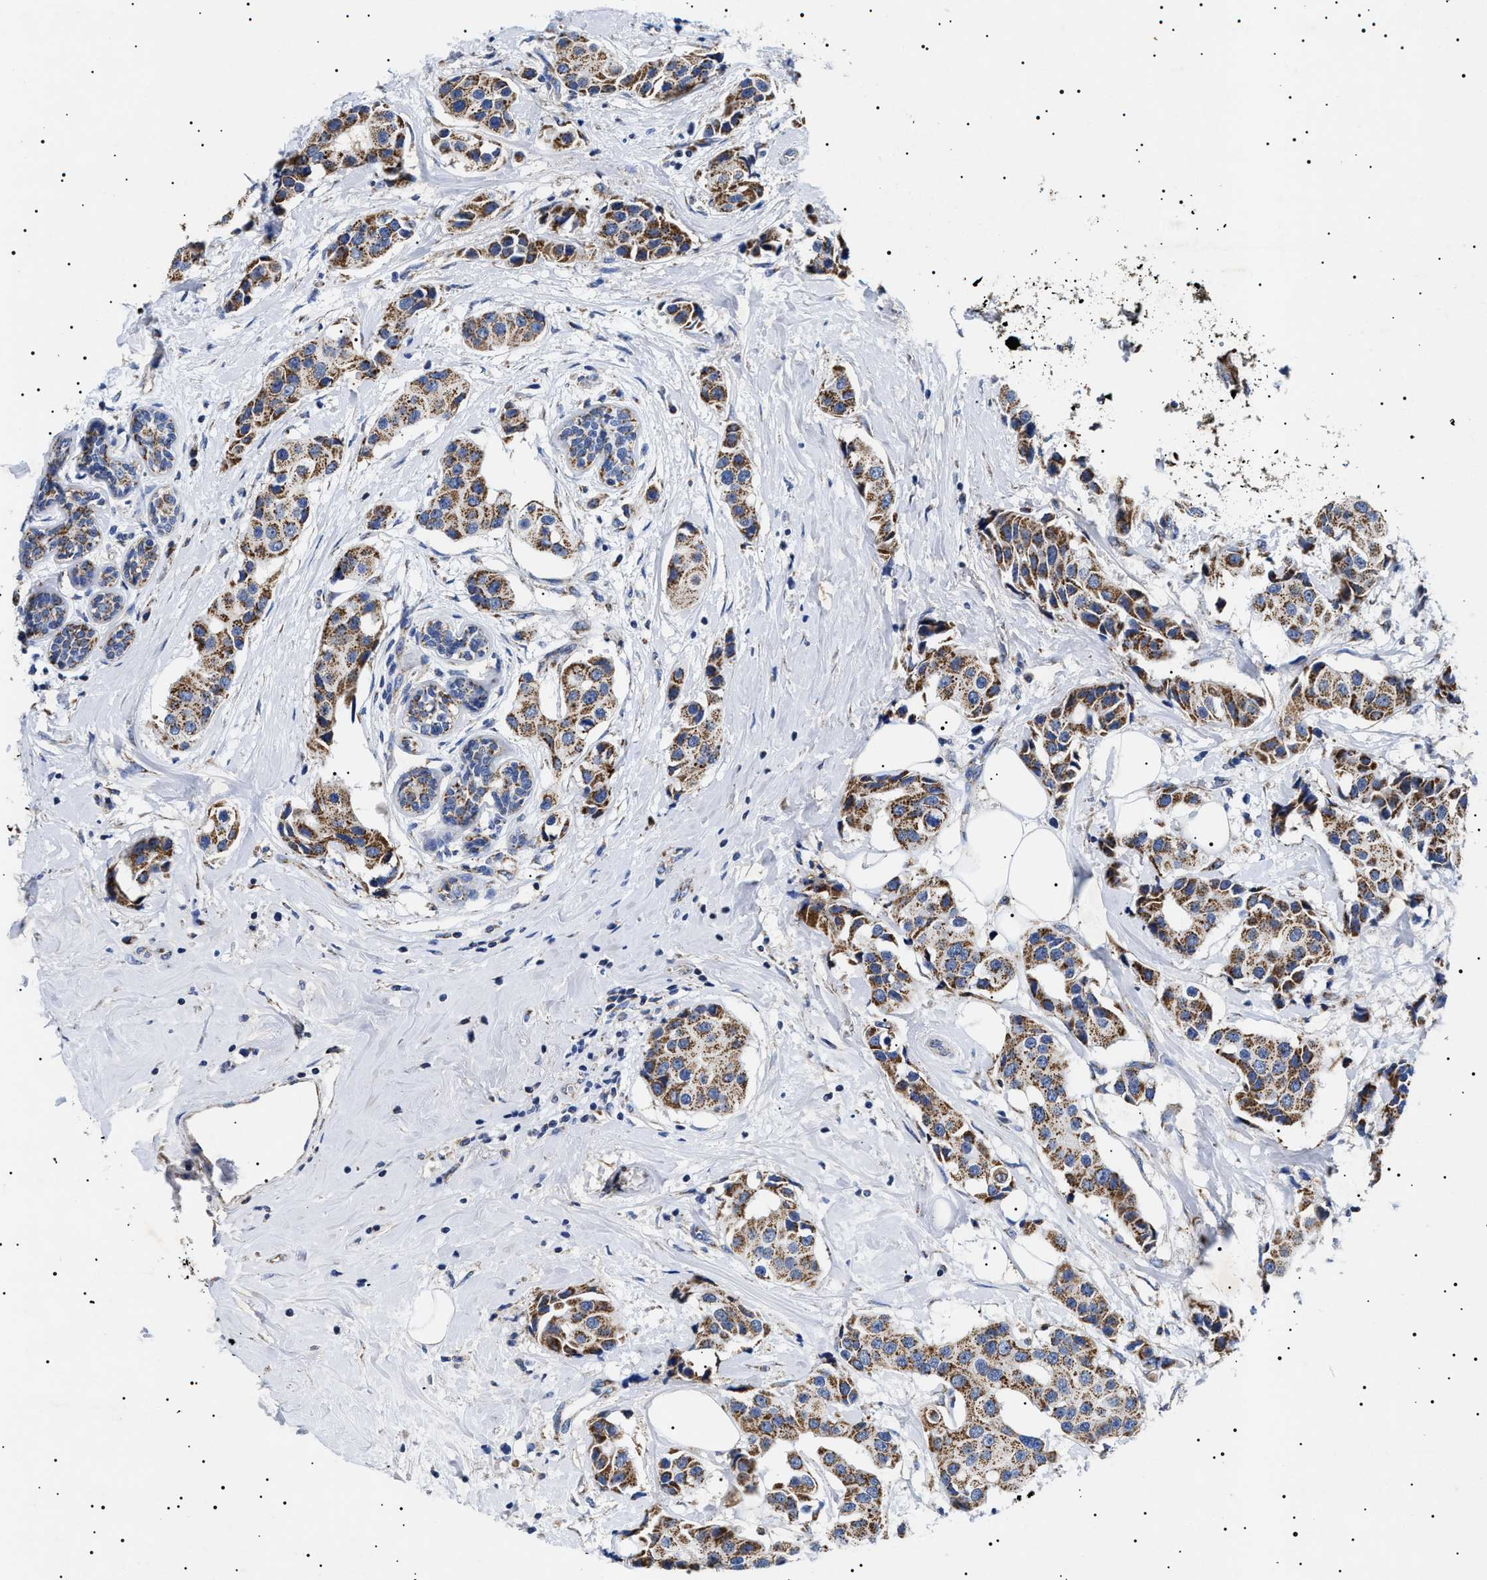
{"staining": {"intensity": "strong", "quantity": ">75%", "location": "cytoplasmic/membranous"}, "tissue": "breast cancer", "cell_type": "Tumor cells", "image_type": "cancer", "snomed": [{"axis": "morphology", "description": "Normal tissue, NOS"}, {"axis": "morphology", "description": "Duct carcinoma"}, {"axis": "topography", "description": "Breast"}], "caption": "Protein expression analysis of human breast intraductal carcinoma reveals strong cytoplasmic/membranous expression in approximately >75% of tumor cells.", "gene": "CHRDL2", "patient": {"sex": "female", "age": 39}}